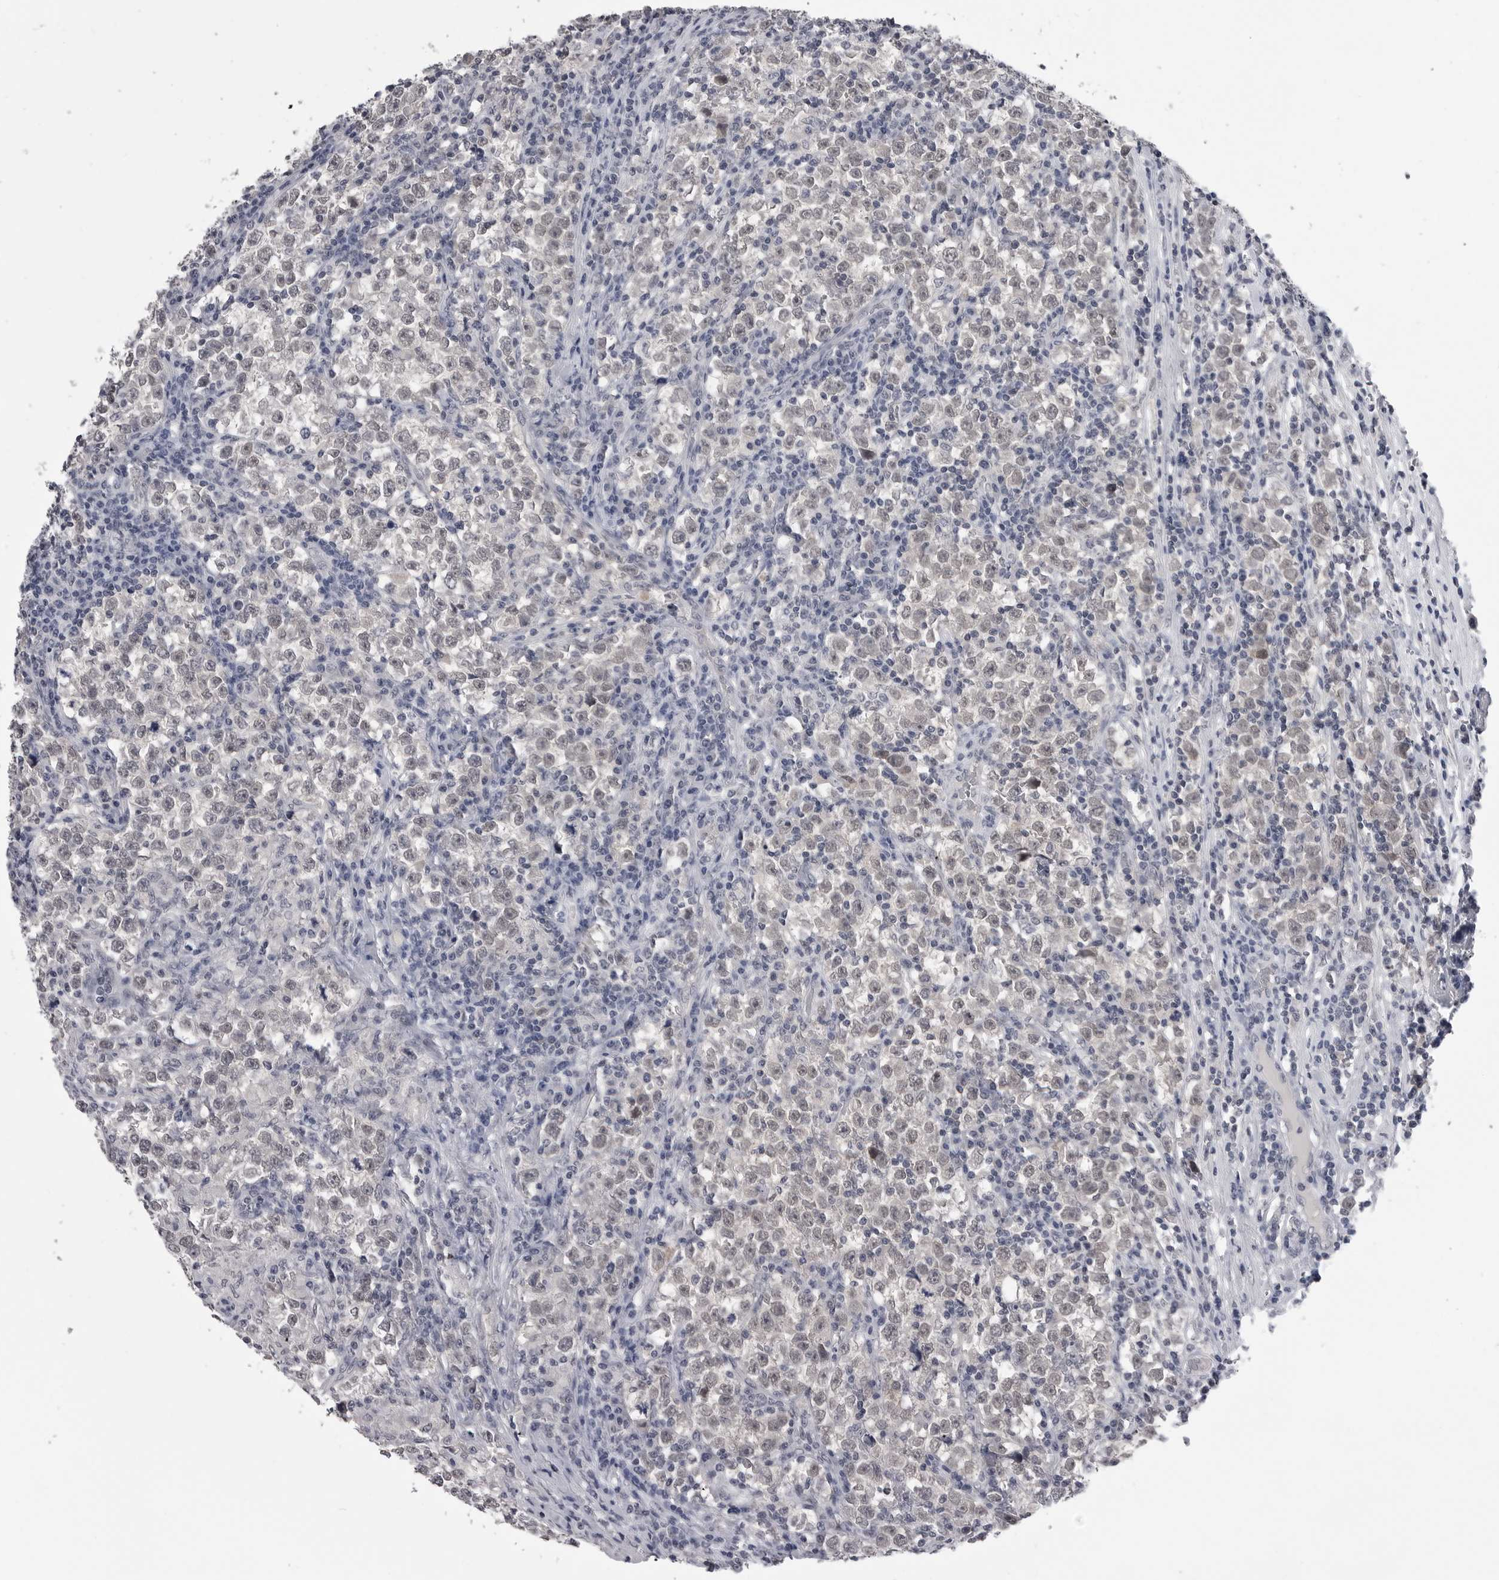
{"staining": {"intensity": "weak", "quantity": "25%-75%", "location": "nuclear"}, "tissue": "testis cancer", "cell_type": "Tumor cells", "image_type": "cancer", "snomed": [{"axis": "morphology", "description": "Normal tissue, NOS"}, {"axis": "morphology", "description": "Seminoma, NOS"}, {"axis": "topography", "description": "Testis"}], "caption": "Weak nuclear expression is appreciated in approximately 25%-75% of tumor cells in testis cancer (seminoma). Using DAB (3,3'-diaminobenzidine) (brown) and hematoxylin (blue) stains, captured at high magnification using brightfield microscopy.", "gene": "DLG2", "patient": {"sex": "male", "age": 43}}